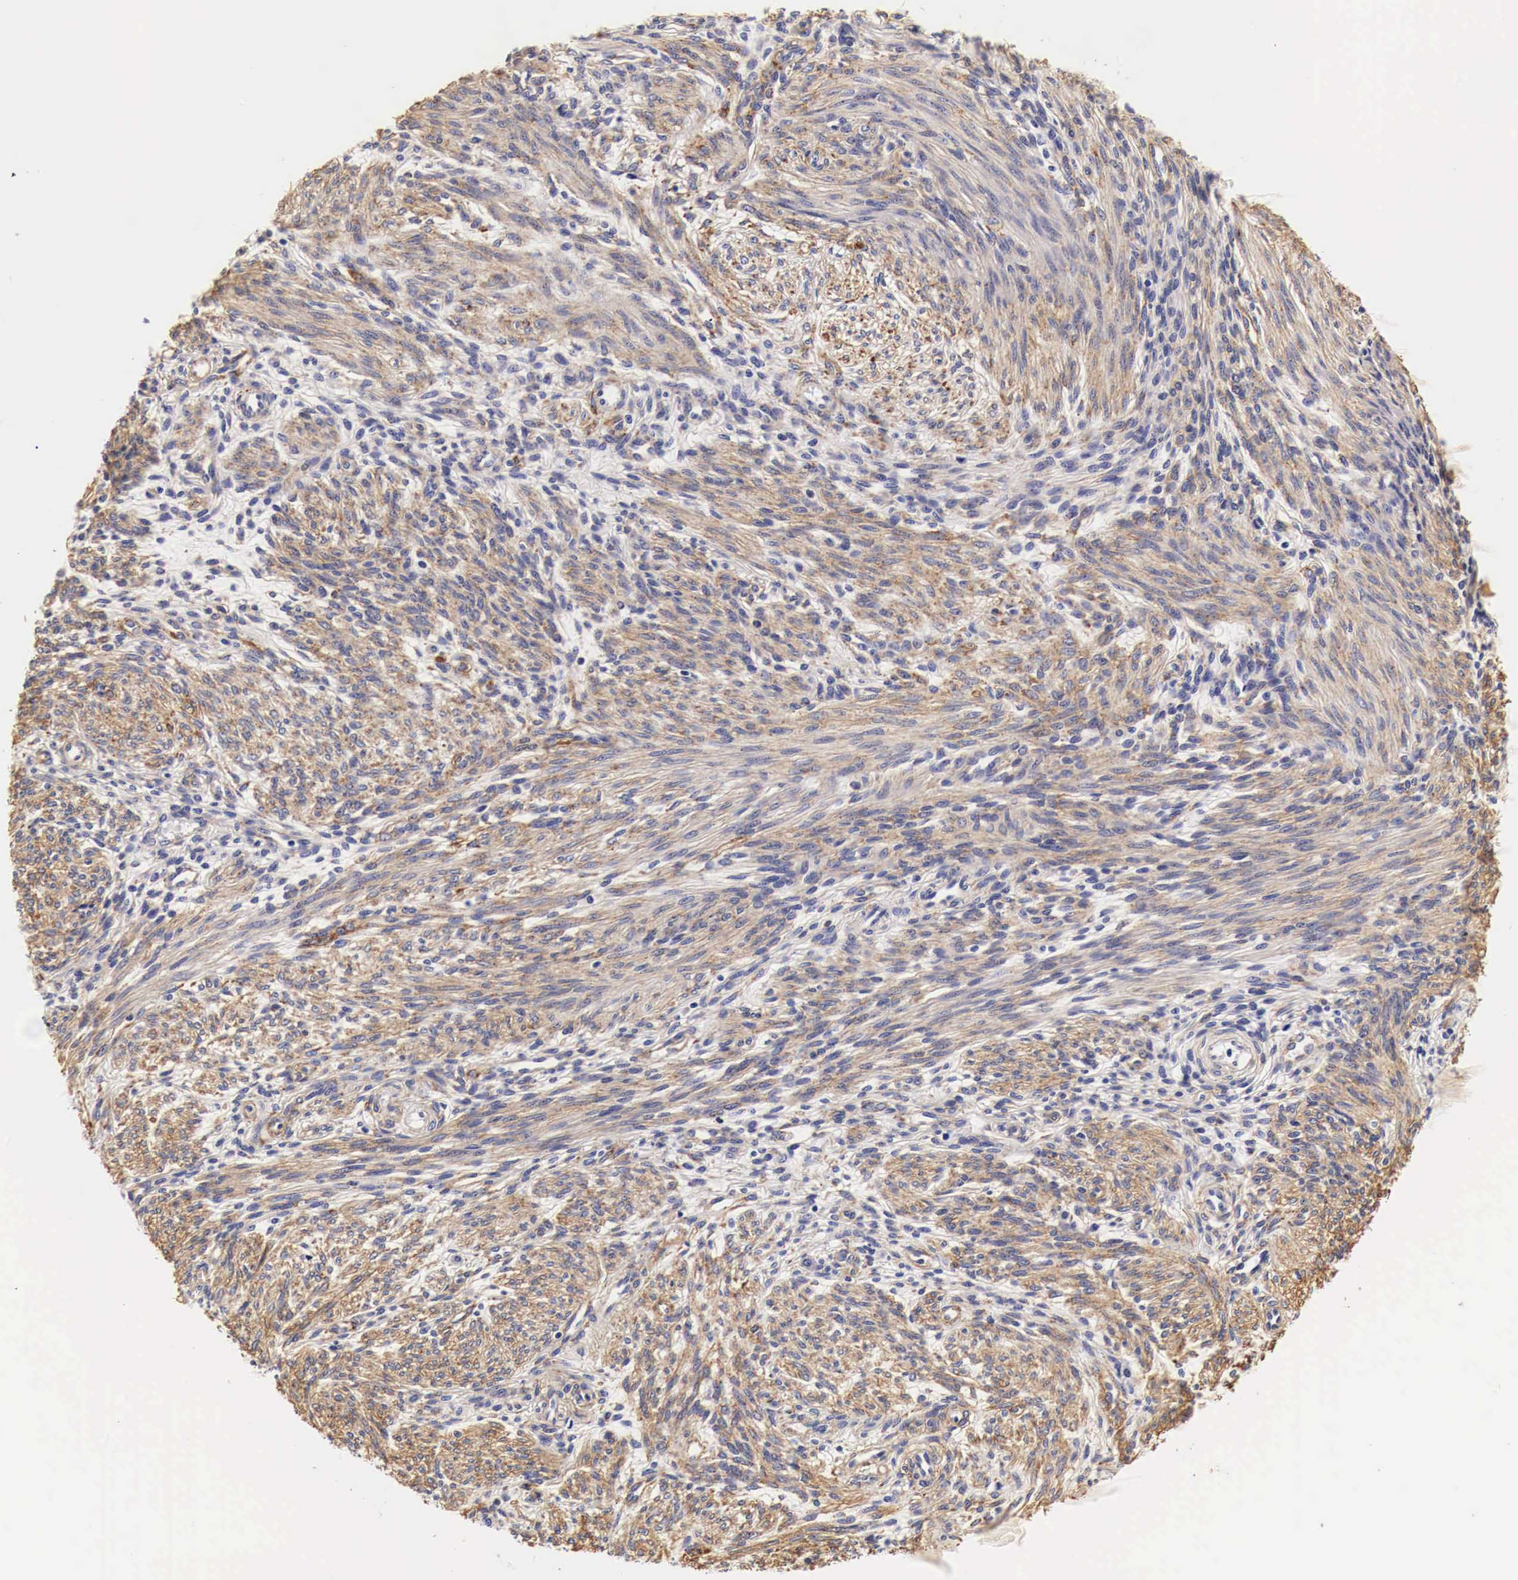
{"staining": {"intensity": "moderate", "quantity": "25%-75%", "location": "cytoplasmic/membranous"}, "tissue": "endometrium", "cell_type": "Cells in endometrial stroma", "image_type": "normal", "snomed": [{"axis": "morphology", "description": "Normal tissue, NOS"}, {"axis": "topography", "description": "Endometrium"}], "caption": "Cells in endometrial stroma demonstrate moderate cytoplasmic/membranous staining in approximately 25%-75% of cells in benign endometrium. The protein of interest is stained brown, and the nuclei are stained in blue (DAB (3,3'-diaminobenzidine) IHC with brightfield microscopy, high magnification).", "gene": "LAMB2", "patient": {"sex": "female", "age": 82}}